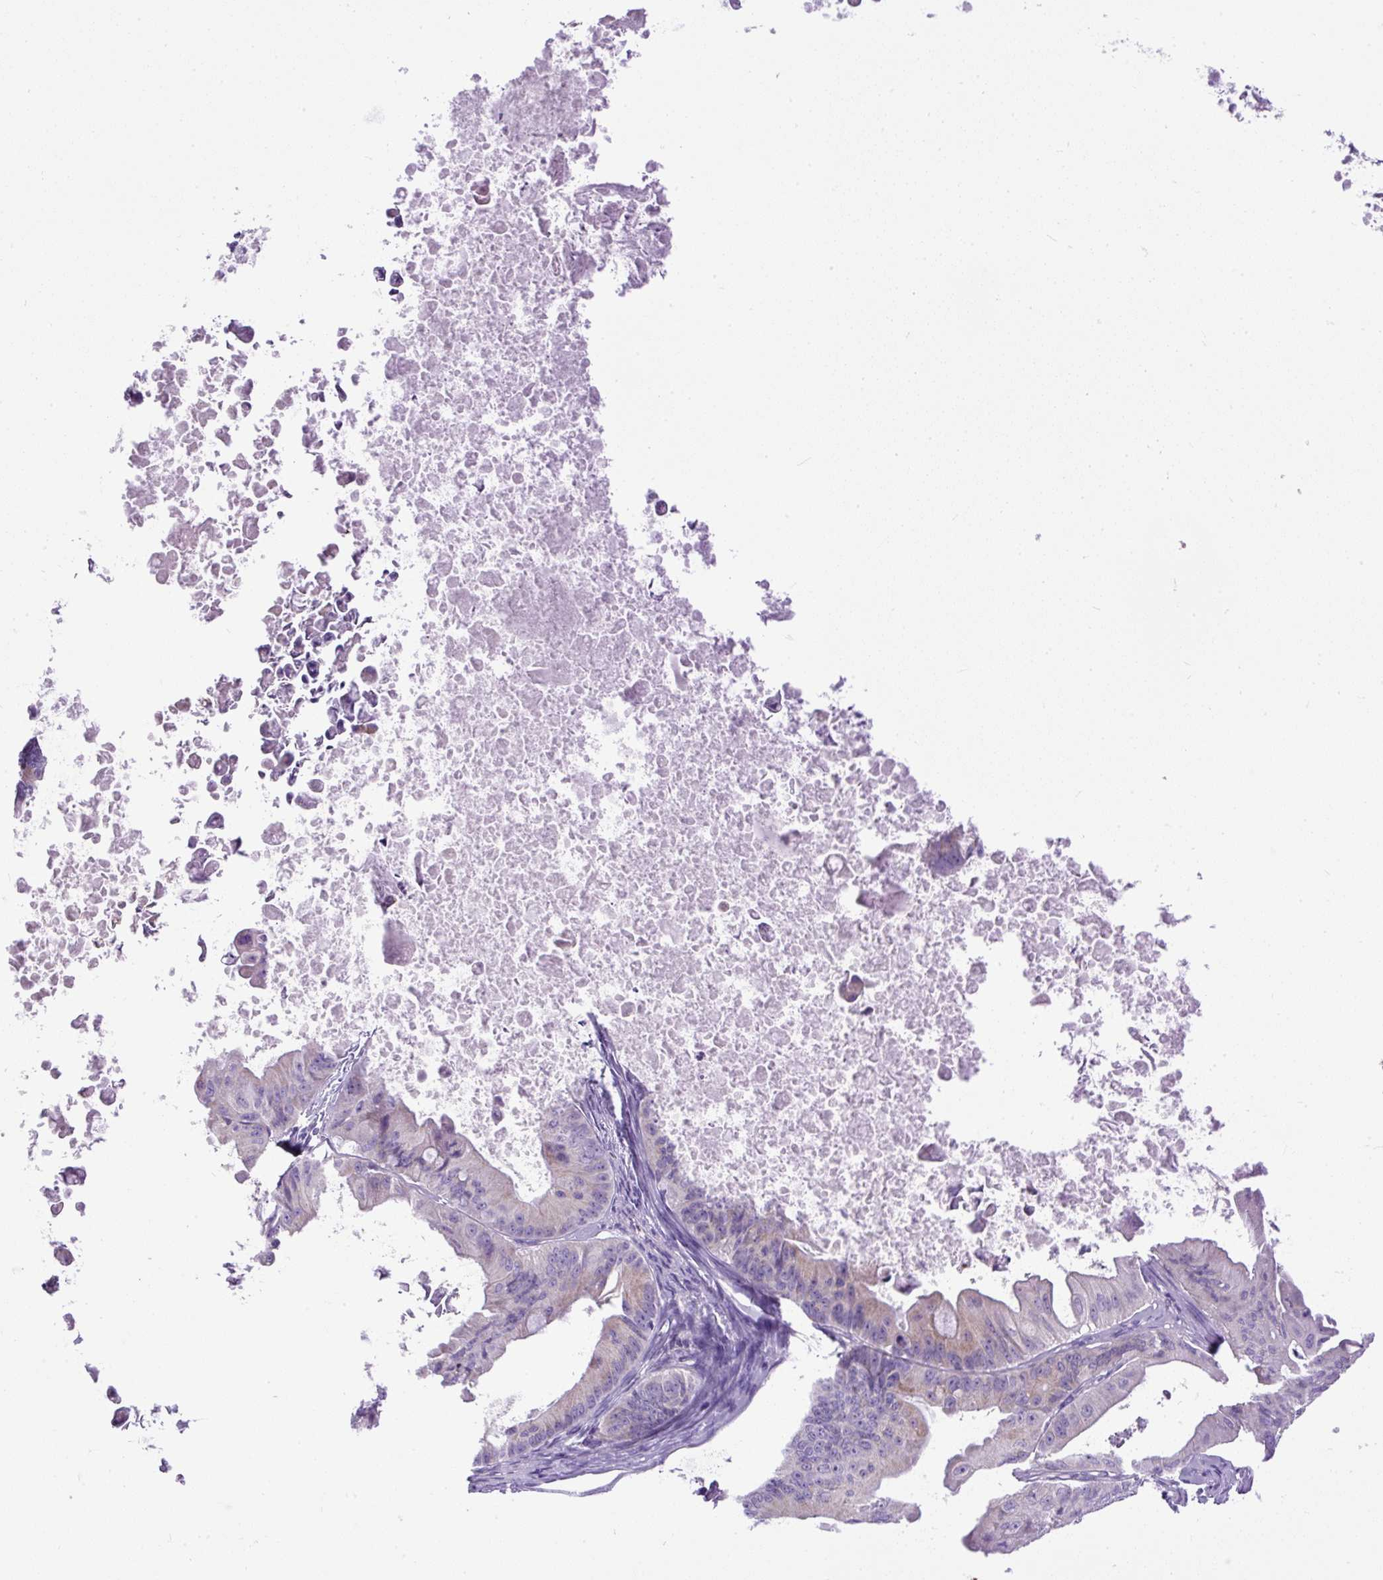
{"staining": {"intensity": "negative", "quantity": "none", "location": "none"}, "tissue": "ovarian cancer", "cell_type": "Tumor cells", "image_type": "cancer", "snomed": [{"axis": "morphology", "description": "Cystadenocarcinoma, mucinous, NOS"}, {"axis": "topography", "description": "Ovary"}], "caption": "A histopathology image of human ovarian mucinous cystadenocarcinoma is negative for staining in tumor cells.", "gene": "SYBU", "patient": {"sex": "female", "age": 37}}